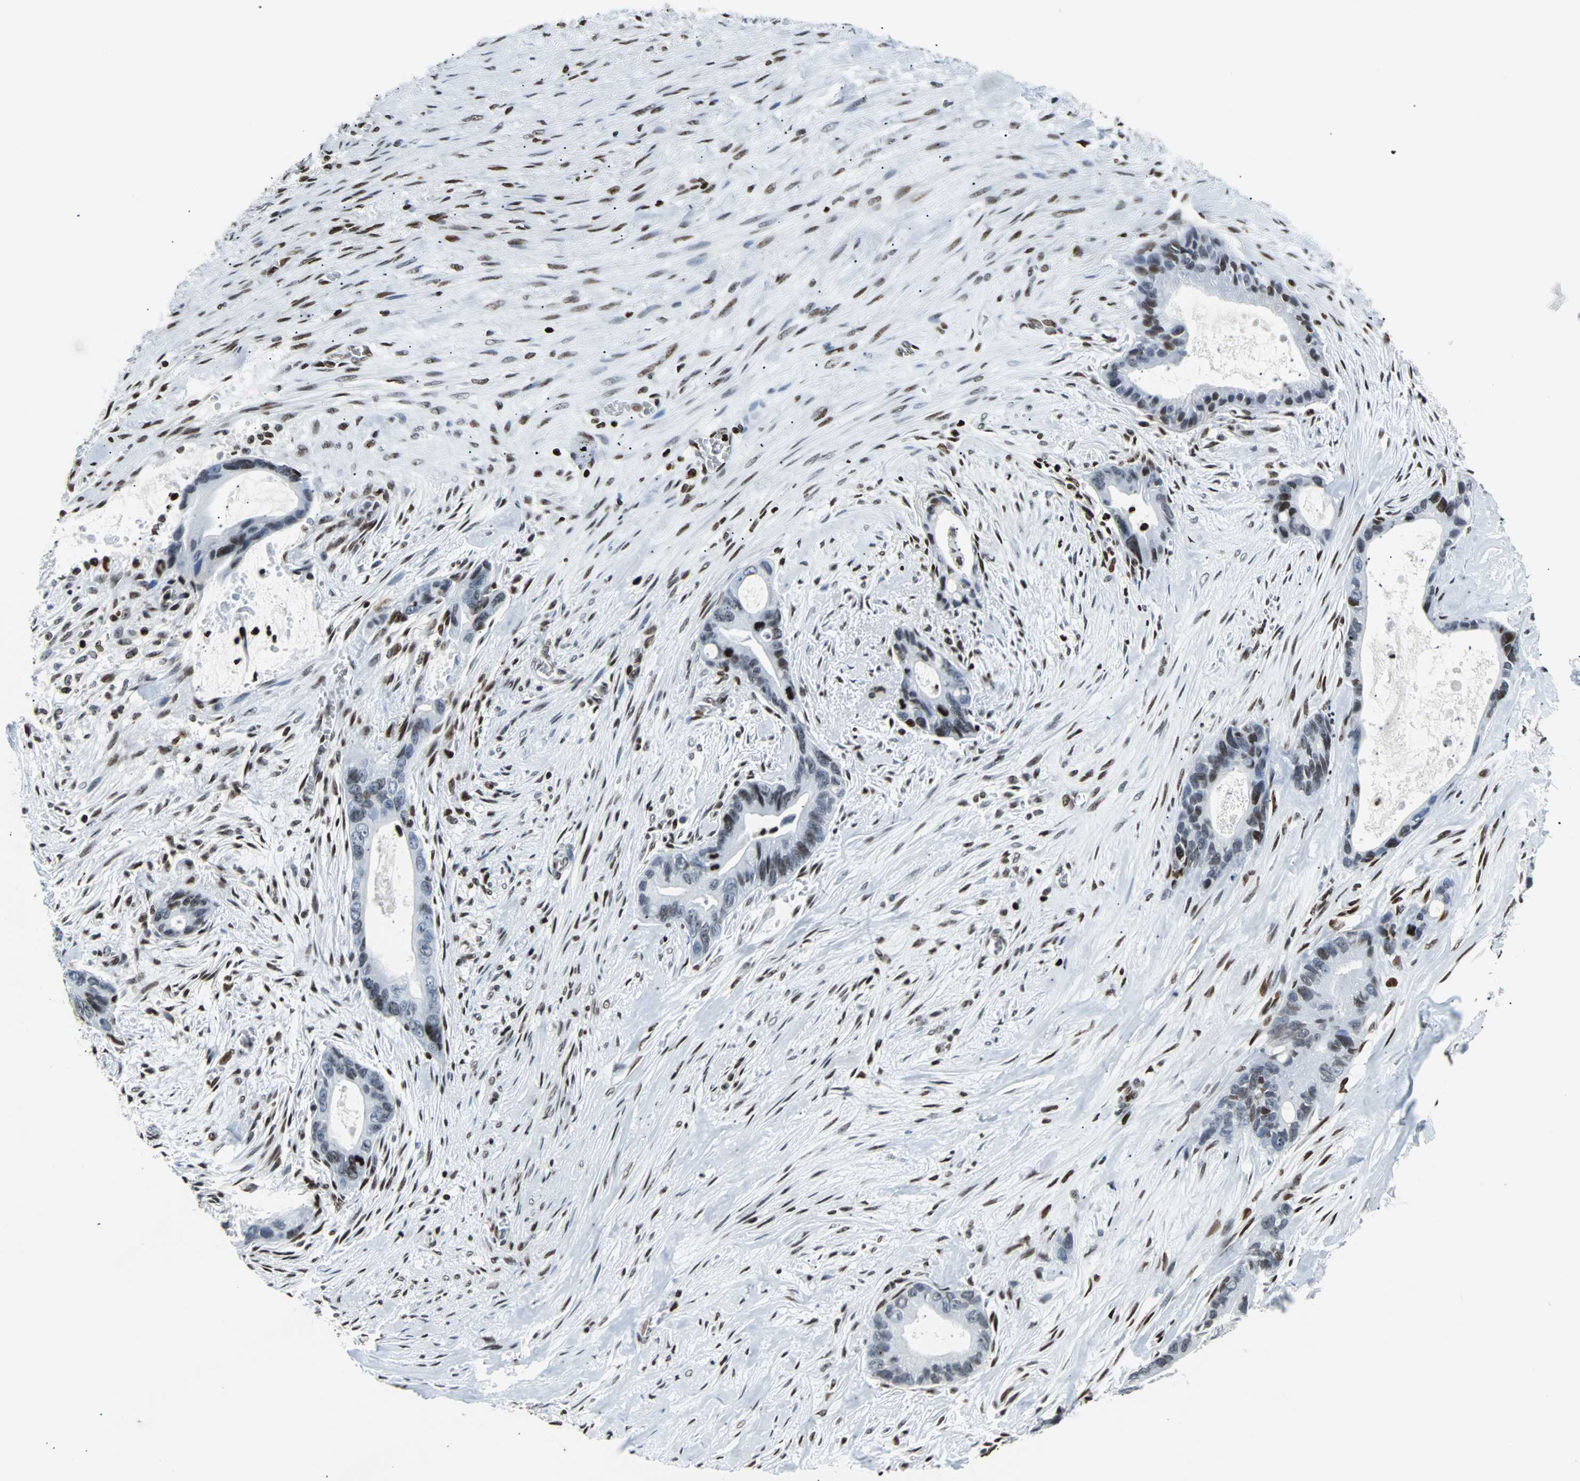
{"staining": {"intensity": "moderate", "quantity": "25%-75%", "location": "nuclear"}, "tissue": "liver cancer", "cell_type": "Tumor cells", "image_type": "cancer", "snomed": [{"axis": "morphology", "description": "Cholangiocarcinoma"}, {"axis": "topography", "description": "Liver"}], "caption": "This is a photomicrograph of IHC staining of cholangiocarcinoma (liver), which shows moderate positivity in the nuclear of tumor cells.", "gene": "ZNF131", "patient": {"sex": "female", "age": 55}}